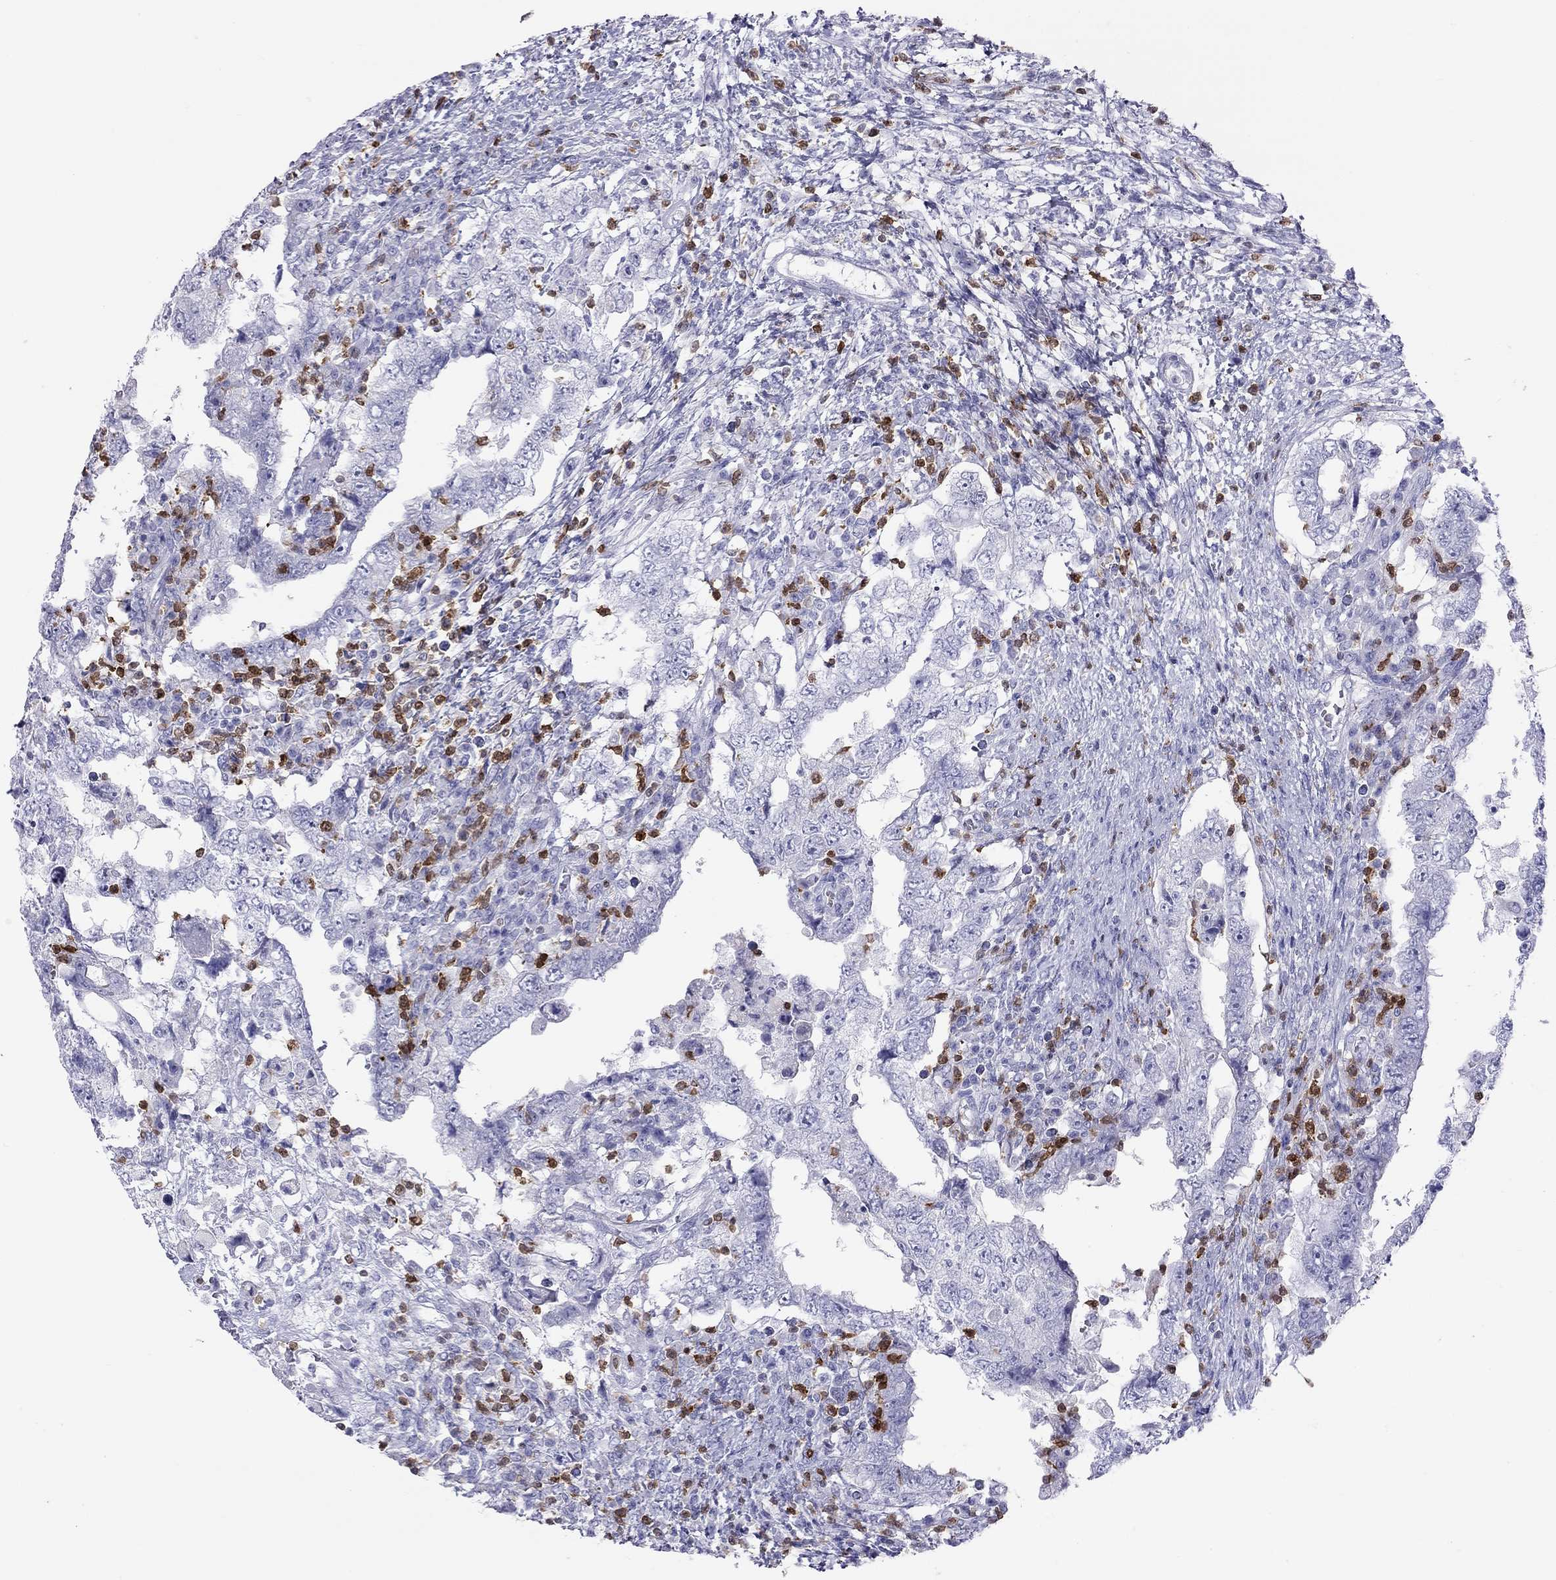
{"staining": {"intensity": "negative", "quantity": "none", "location": "none"}, "tissue": "testis cancer", "cell_type": "Tumor cells", "image_type": "cancer", "snomed": [{"axis": "morphology", "description": "Carcinoma, Embryonal, NOS"}, {"axis": "topography", "description": "Testis"}], "caption": "This is a micrograph of IHC staining of embryonal carcinoma (testis), which shows no expression in tumor cells.", "gene": "SH2D2A", "patient": {"sex": "male", "age": 26}}